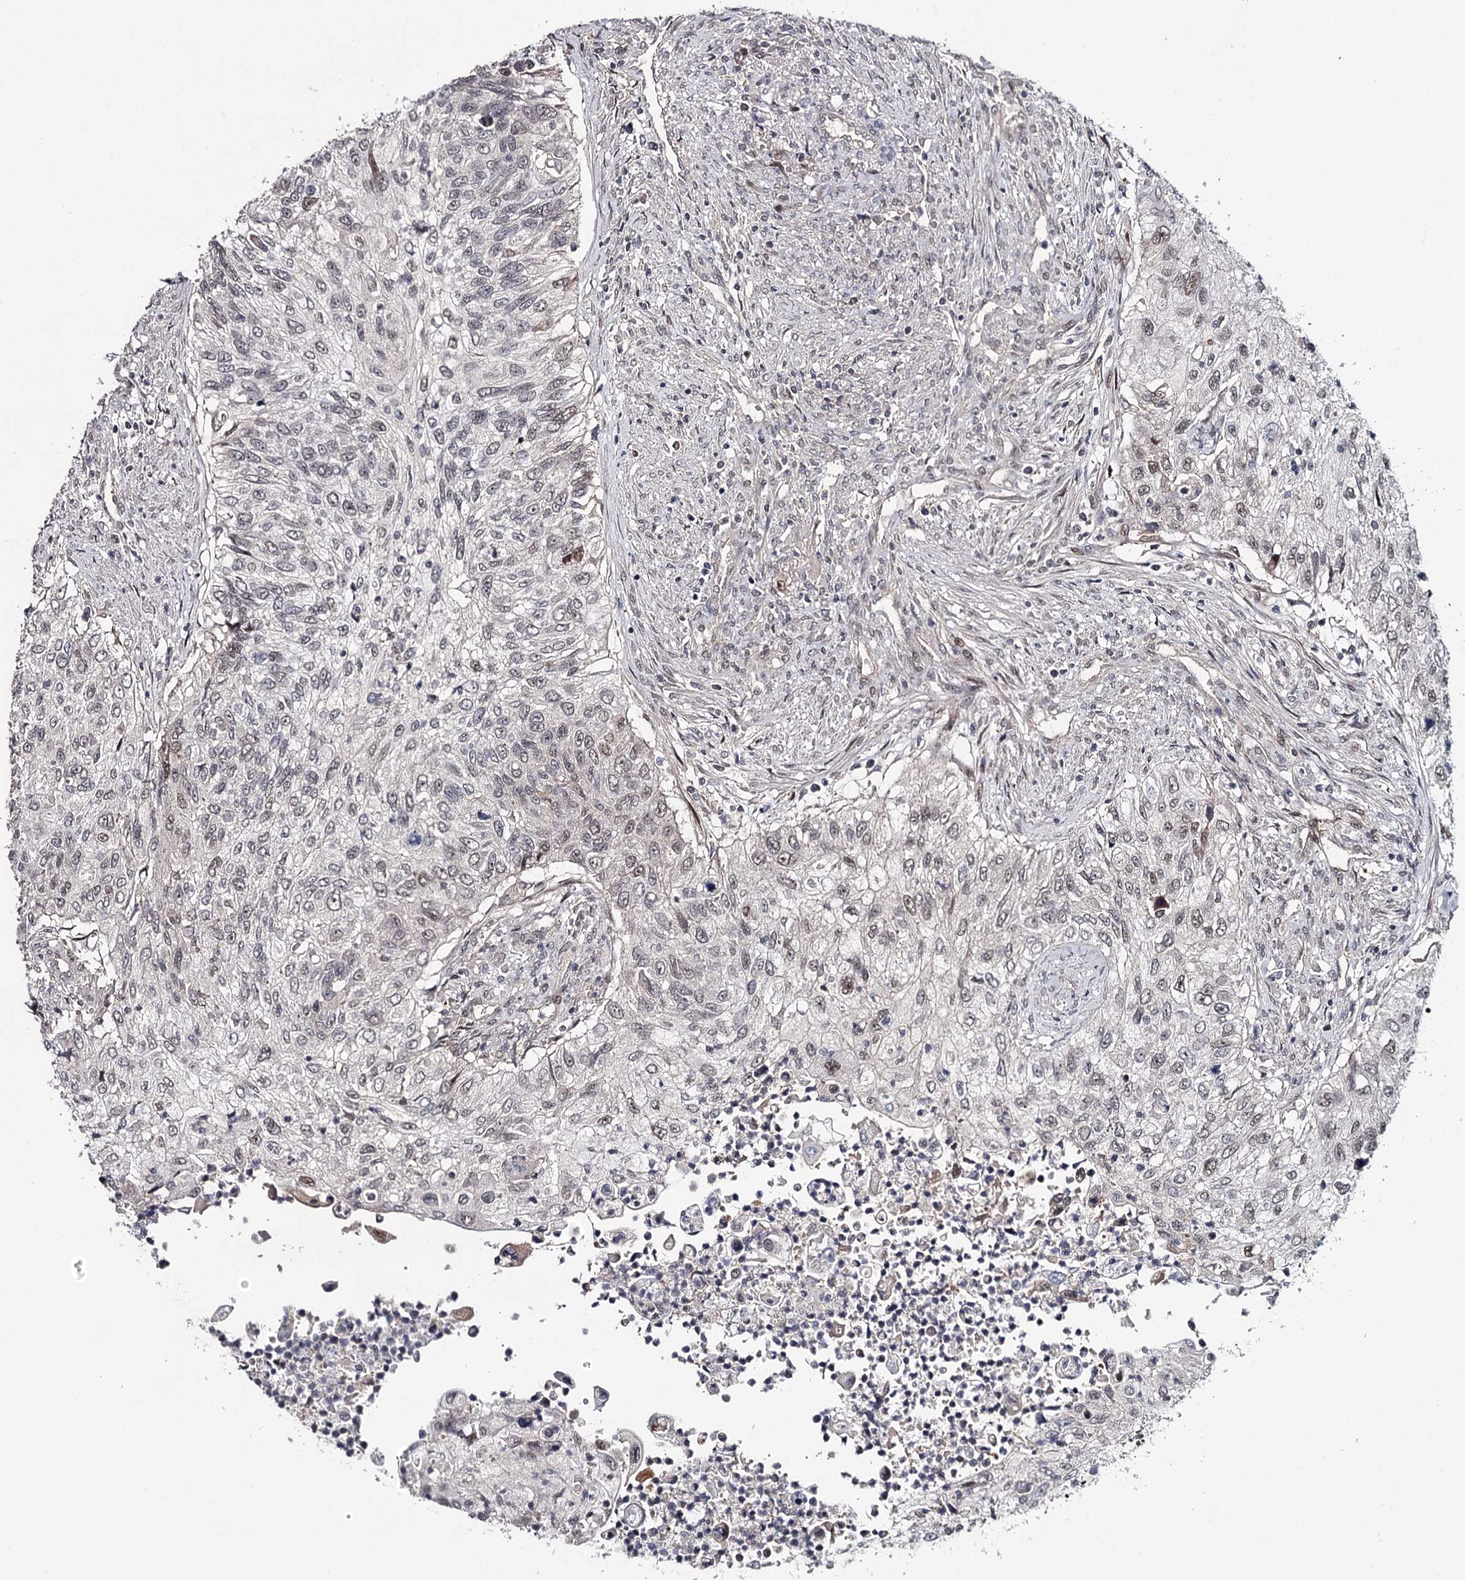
{"staining": {"intensity": "negative", "quantity": "none", "location": "none"}, "tissue": "urothelial cancer", "cell_type": "Tumor cells", "image_type": "cancer", "snomed": [{"axis": "morphology", "description": "Urothelial carcinoma, High grade"}, {"axis": "topography", "description": "Urinary bladder"}], "caption": "High magnification brightfield microscopy of urothelial cancer stained with DAB (brown) and counterstained with hematoxylin (blue): tumor cells show no significant expression.", "gene": "GTSF1", "patient": {"sex": "female", "age": 60}}